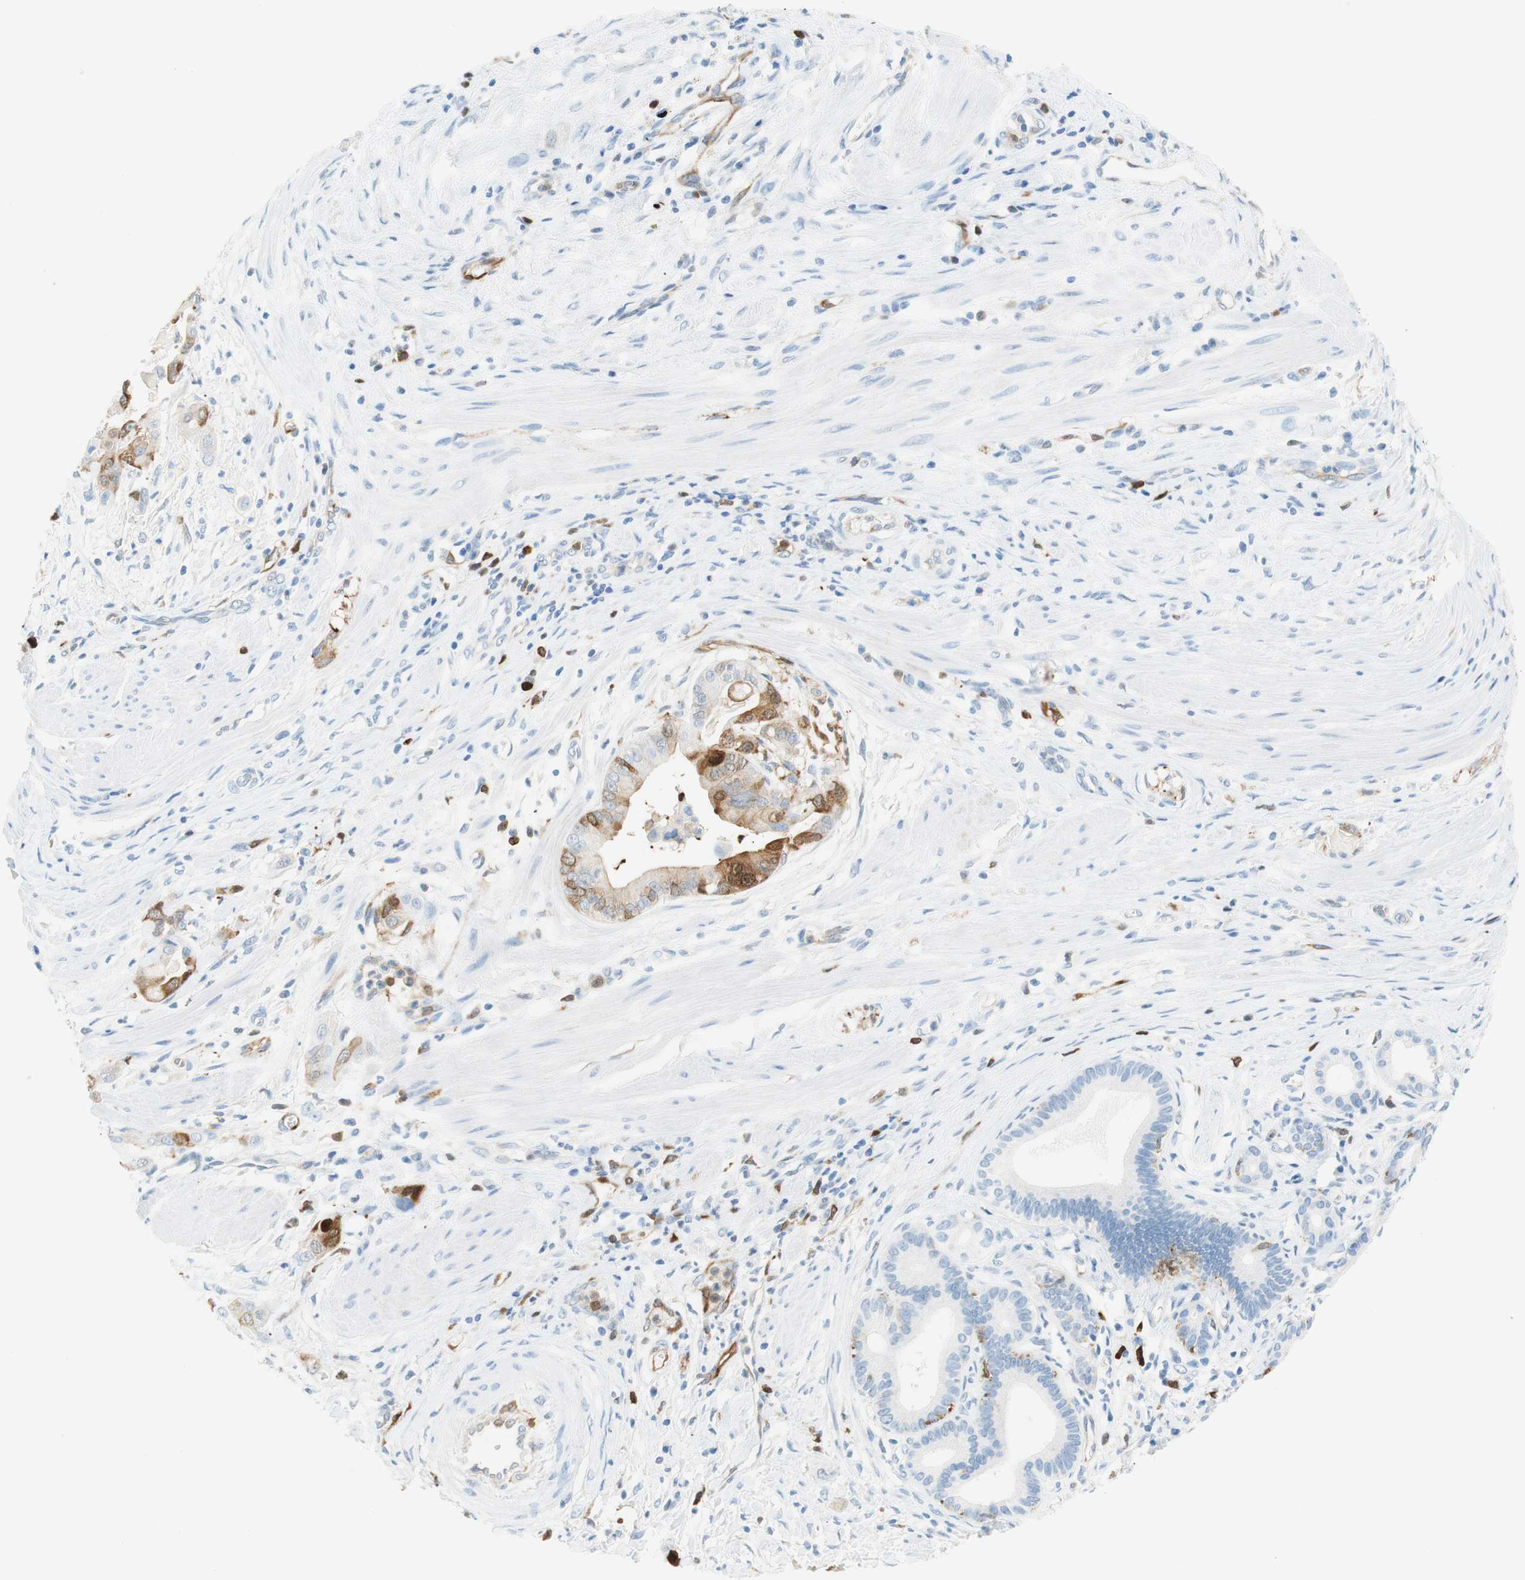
{"staining": {"intensity": "moderate", "quantity": "<25%", "location": "cytoplasmic/membranous"}, "tissue": "pancreatic cancer", "cell_type": "Tumor cells", "image_type": "cancer", "snomed": [{"axis": "morphology", "description": "Adenocarcinoma, NOS"}, {"axis": "topography", "description": "Pancreas"}], "caption": "A low amount of moderate cytoplasmic/membranous staining is identified in about <25% of tumor cells in pancreatic adenocarcinoma tissue.", "gene": "STMN1", "patient": {"sex": "female", "age": 75}}